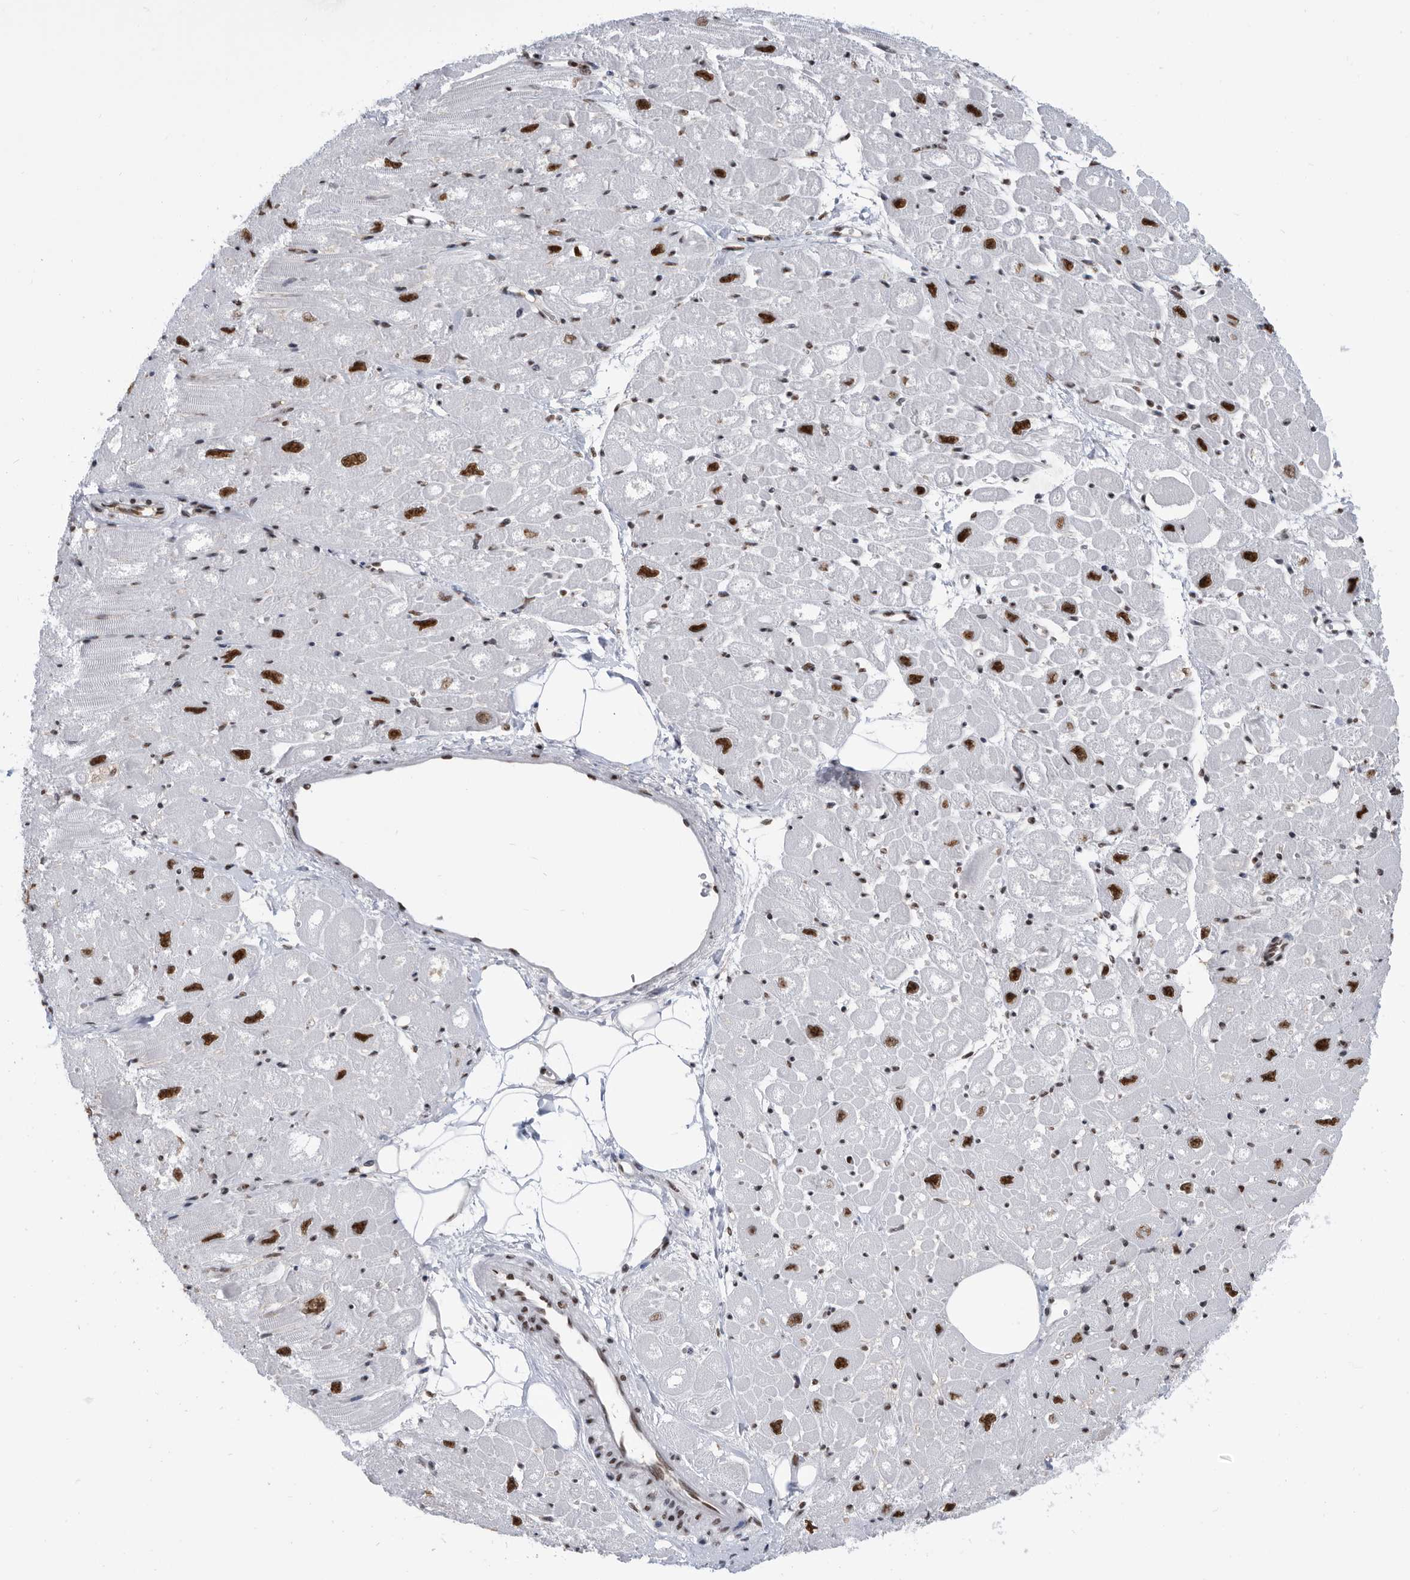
{"staining": {"intensity": "strong", "quantity": ">75%", "location": "nuclear"}, "tissue": "heart muscle", "cell_type": "Cardiomyocytes", "image_type": "normal", "snomed": [{"axis": "morphology", "description": "Normal tissue, NOS"}, {"axis": "topography", "description": "Heart"}], "caption": "An IHC photomicrograph of unremarkable tissue is shown. Protein staining in brown labels strong nuclear positivity in heart muscle within cardiomyocytes.", "gene": "SF3A1", "patient": {"sex": "male", "age": 50}}